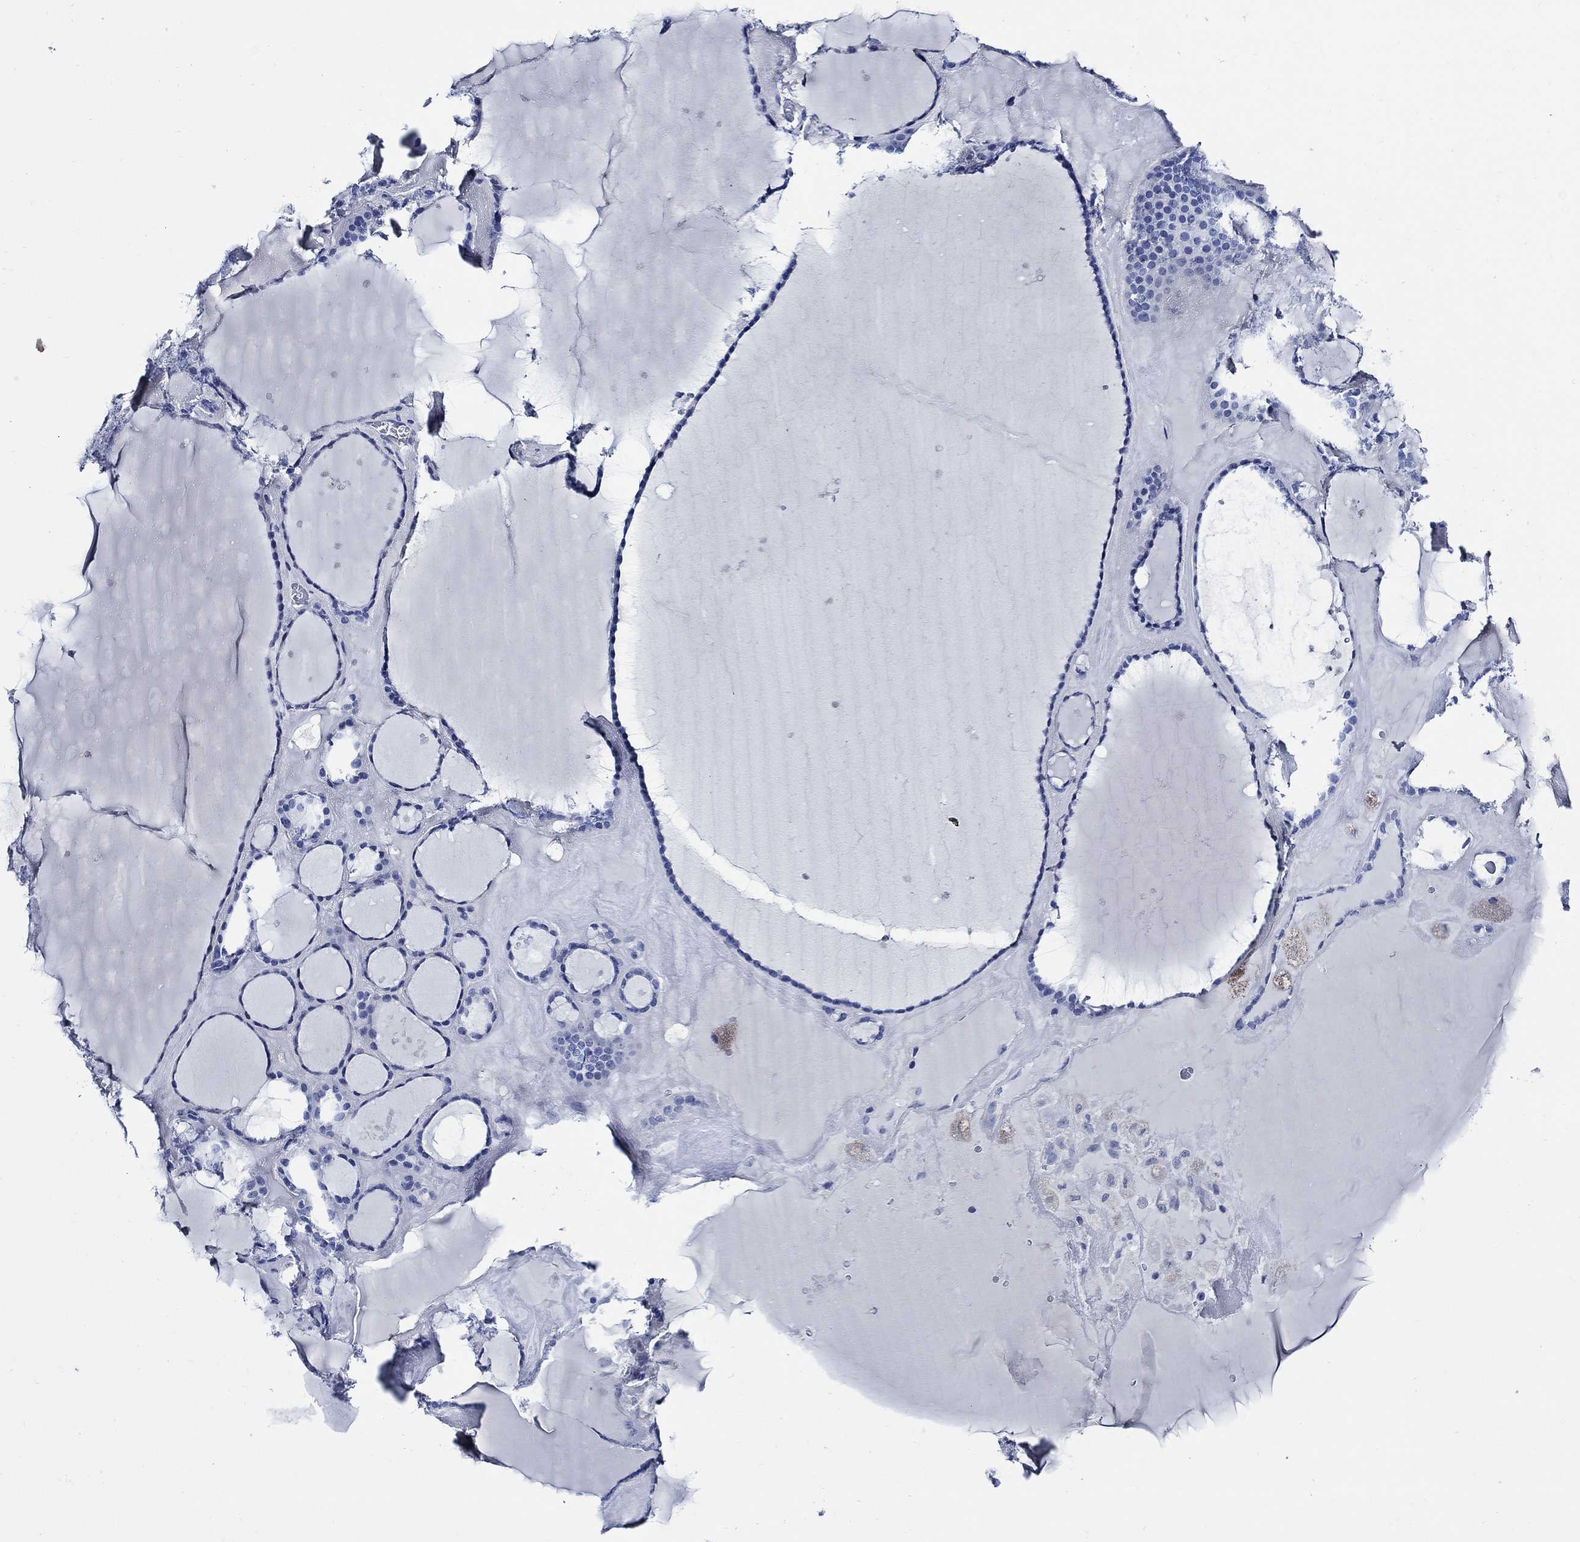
{"staining": {"intensity": "negative", "quantity": "none", "location": "none"}, "tissue": "thyroid gland", "cell_type": "Glandular cells", "image_type": "normal", "snomed": [{"axis": "morphology", "description": "Normal tissue, NOS"}, {"axis": "topography", "description": "Thyroid gland"}], "caption": "This is a photomicrograph of IHC staining of normal thyroid gland, which shows no expression in glandular cells.", "gene": "WDR62", "patient": {"sex": "male", "age": 63}}